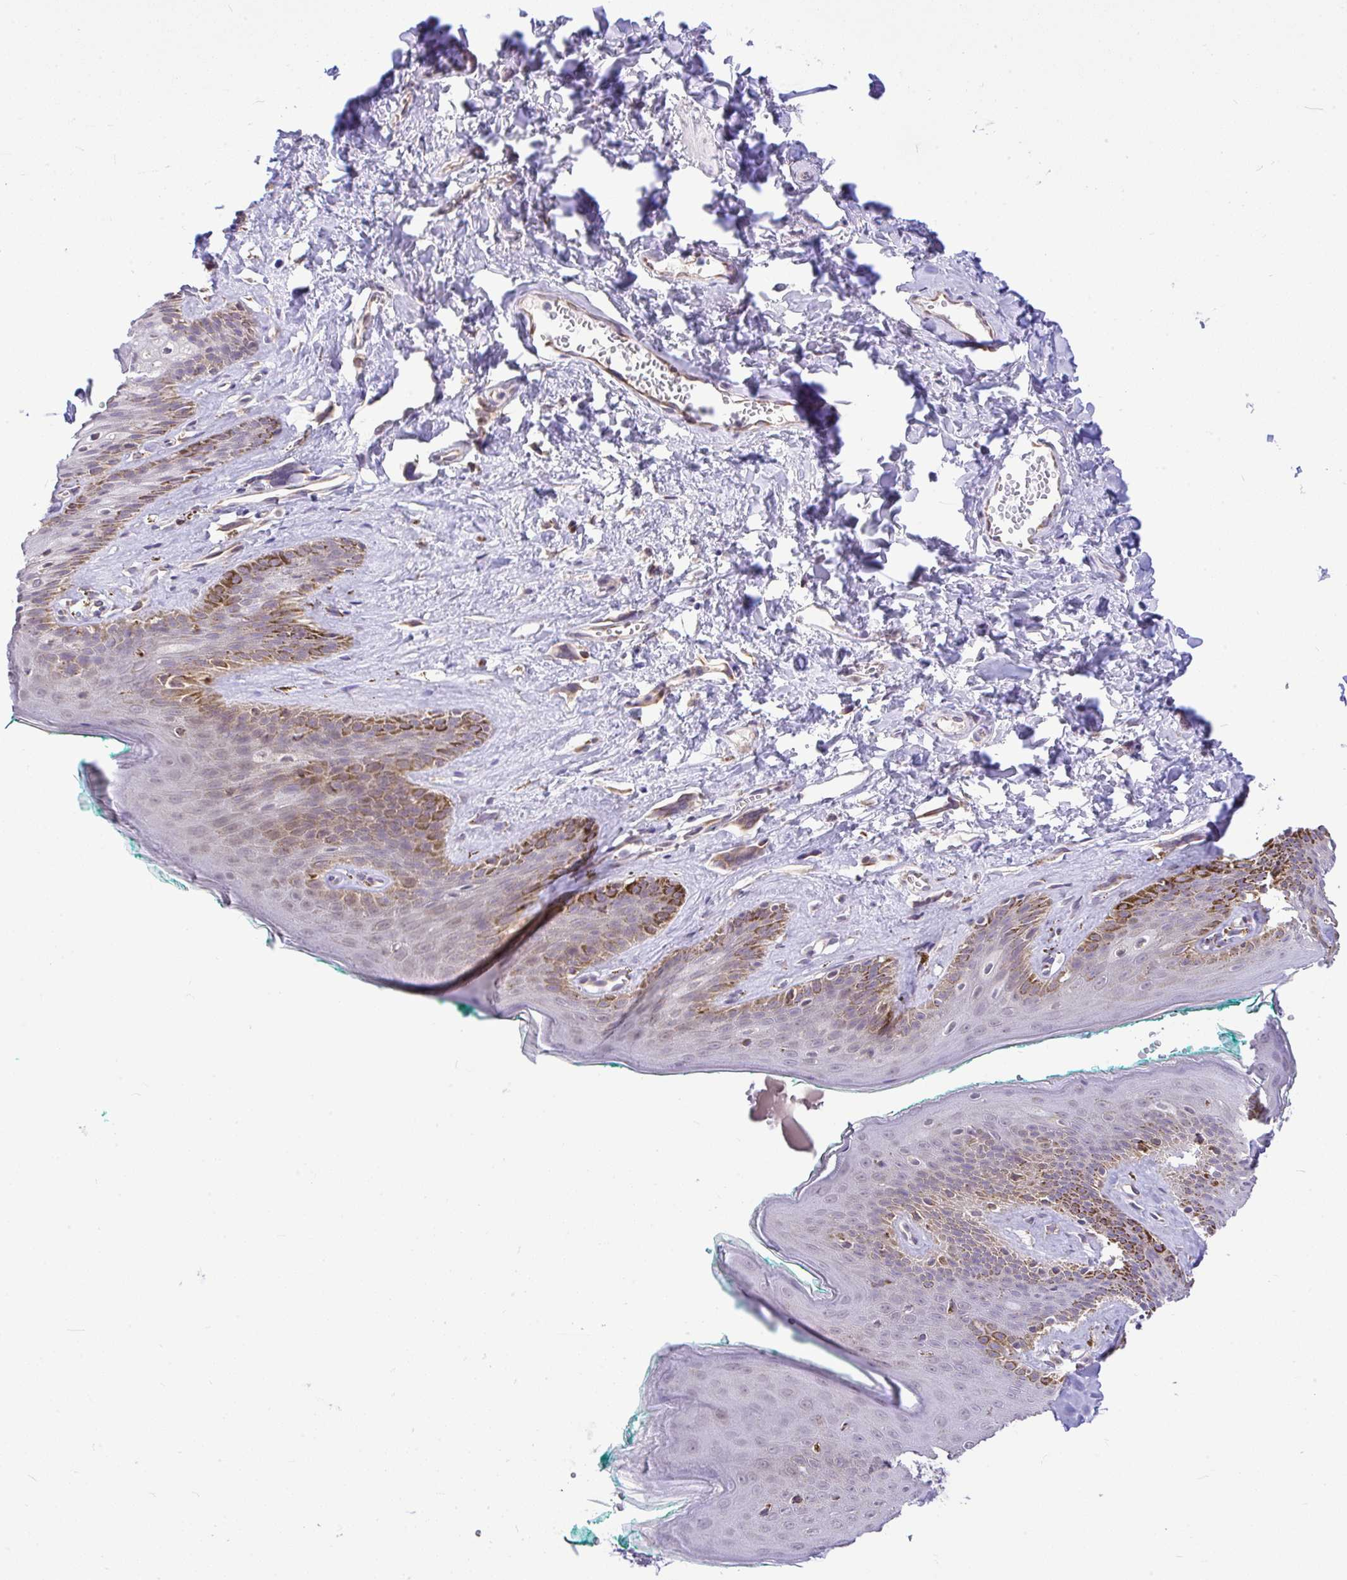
{"staining": {"intensity": "moderate", "quantity": "<25%", "location": "cytoplasmic/membranous"}, "tissue": "skin", "cell_type": "Epidermal cells", "image_type": "normal", "snomed": [{"axis": "morphology", "description": "Normal tissue, NOS"}, {"axis": "topography", "description": "Vulva"}, {"axis": "topography", "description": "Peripheral nerve tissue"}], "caption": "Immunohistochemical staining of benign skin displays <25% levels of moderate cytoplasmic/membranous protein positivity in approximately <25% of epidermal cells. The staining was performed using DAB to visualize the protein expression in brown, while the nuclei were stained in blue with hematoxylin (Magnification: 20x).", "gene": "PYCR2", "patient": {"sex": "female", "age": 66}}